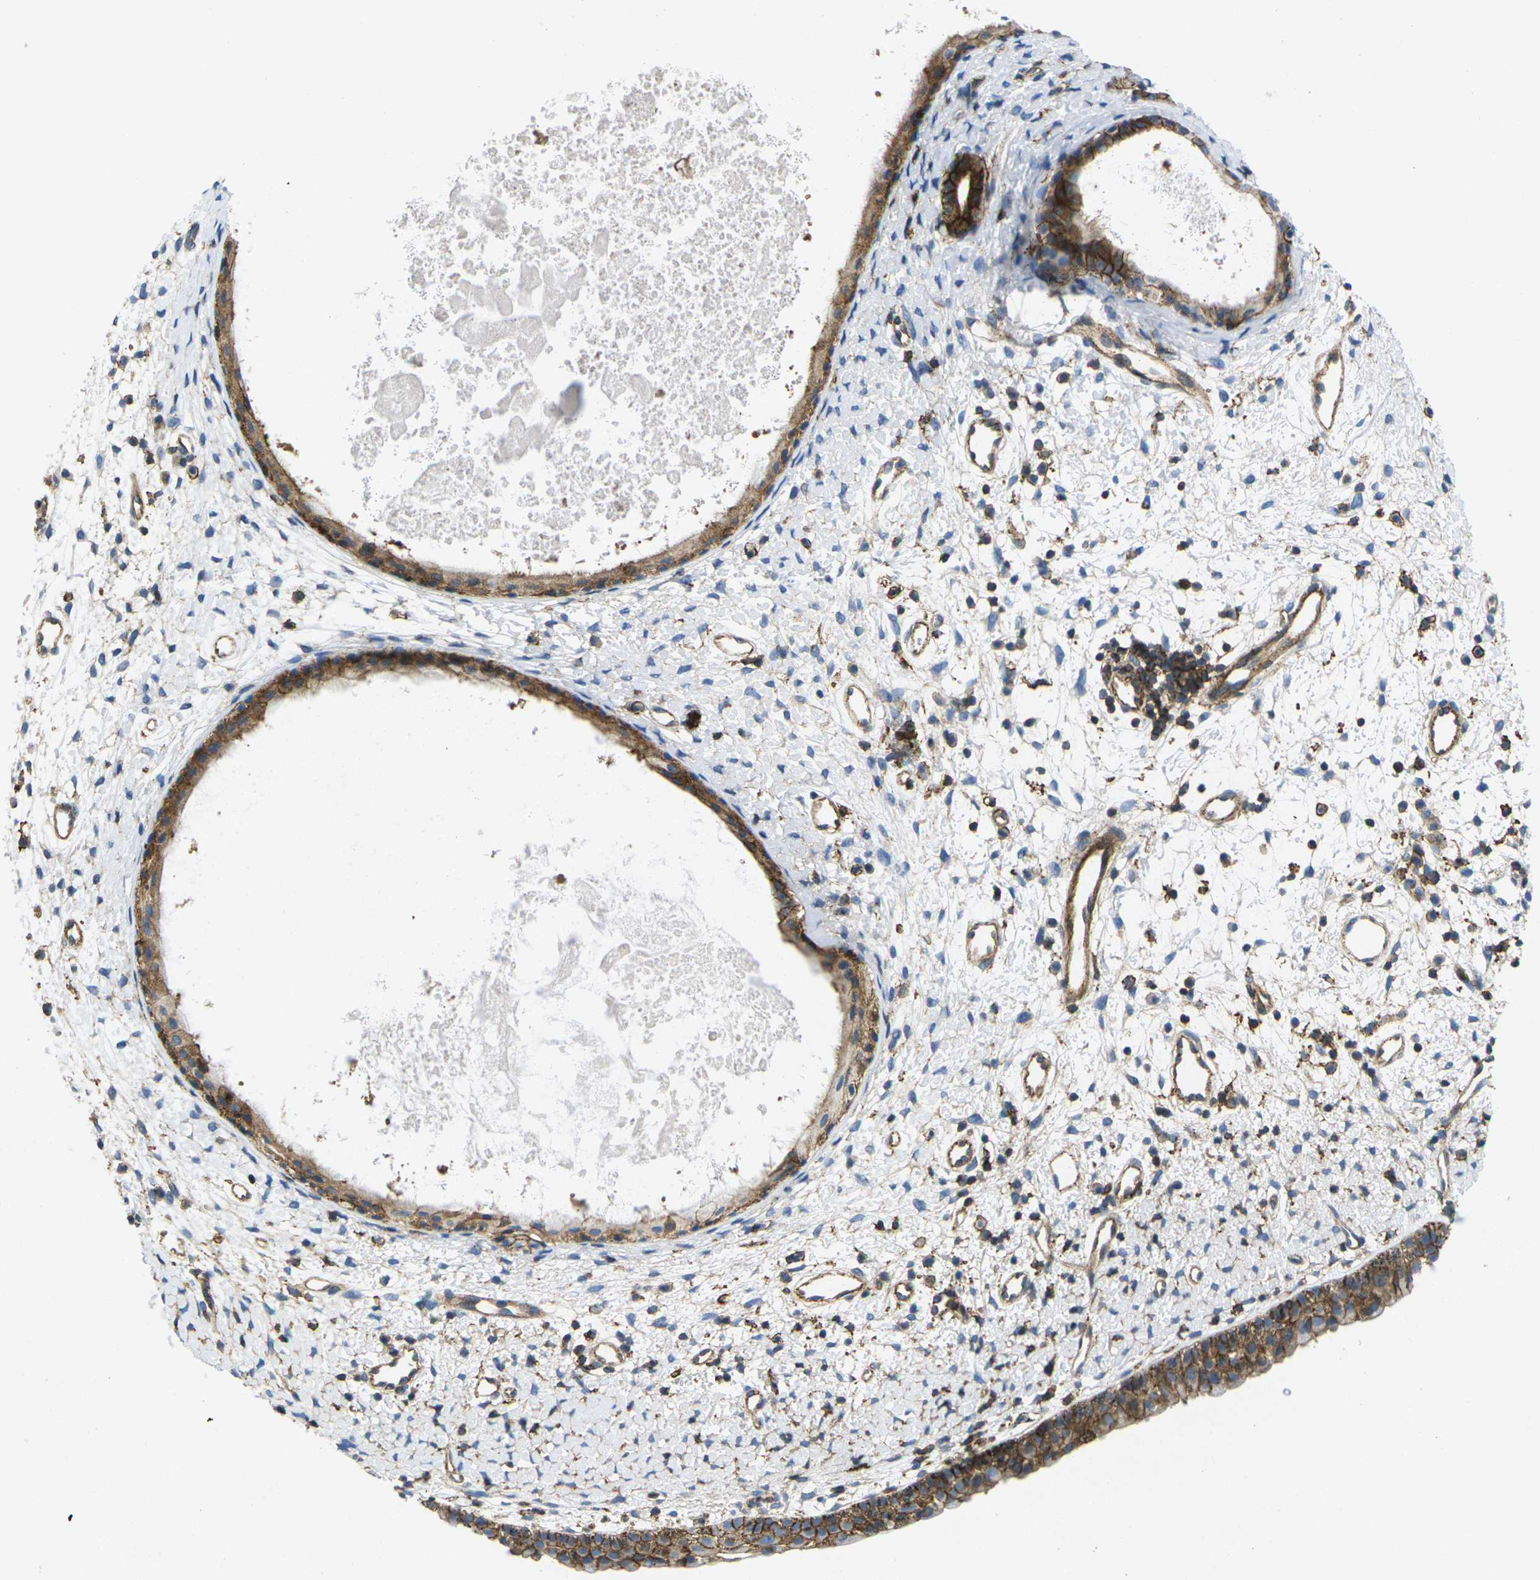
{"staining": {"intensity": "strong", "quantity": ">75%", "location": "cytoplasmic/membranous"}, "tissue": "nasopharynx", "cell_type": "Respiratory epithelial cells", "image_type": "normal", "snomed": [{"axis": "morphology", "description": "Normal tissue, NOS"}, {"axis": "topography", "description": "Nasopharynx"}], "caption": "A high-resolution histopathology image shows IHC staining of unremarkable nasopharynx, which exhibits strong cytoplasmic/membranous positivity in approximately >75% of respiratory epithelial cells. Nuclei are stained in blue.", "gene": "IQGAP1", "patient": {"sex": "male", "age": 22}}